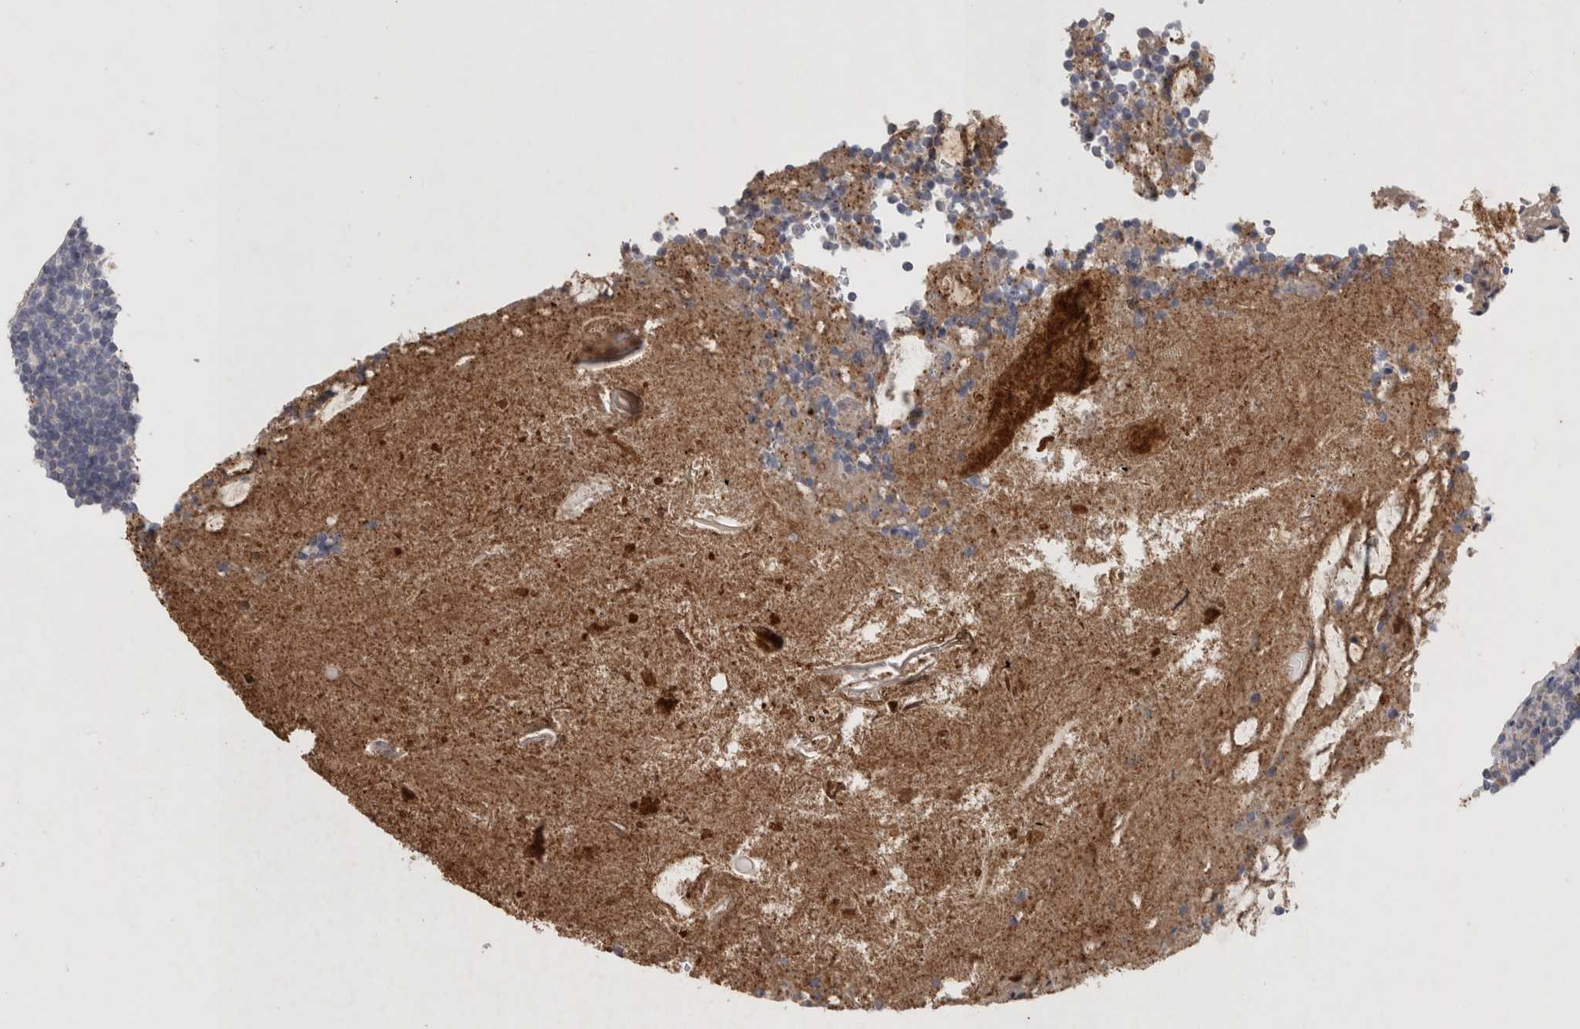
{"staining": {"intensity": "strong", "quantity": "25%-75%", "location": "cytoplasmic/membranous"}, "tissue": "appendix", "cell_type": "Glandular cells", "image_type": "normal", "snomed": [{"axis": "morphology", "description": "Normal tissue, NOS"}, {"axis": "topography", "description": "Appendix"}], "caption": "Brown immunohistochemical staining in unremarkable human appendix demonstrates strong cytoplasmic/membranous expression in approximately 25%-75% of glandular cells.", "gene": "SLC22A11", "patient": {"sex": "female", "age": 17}}